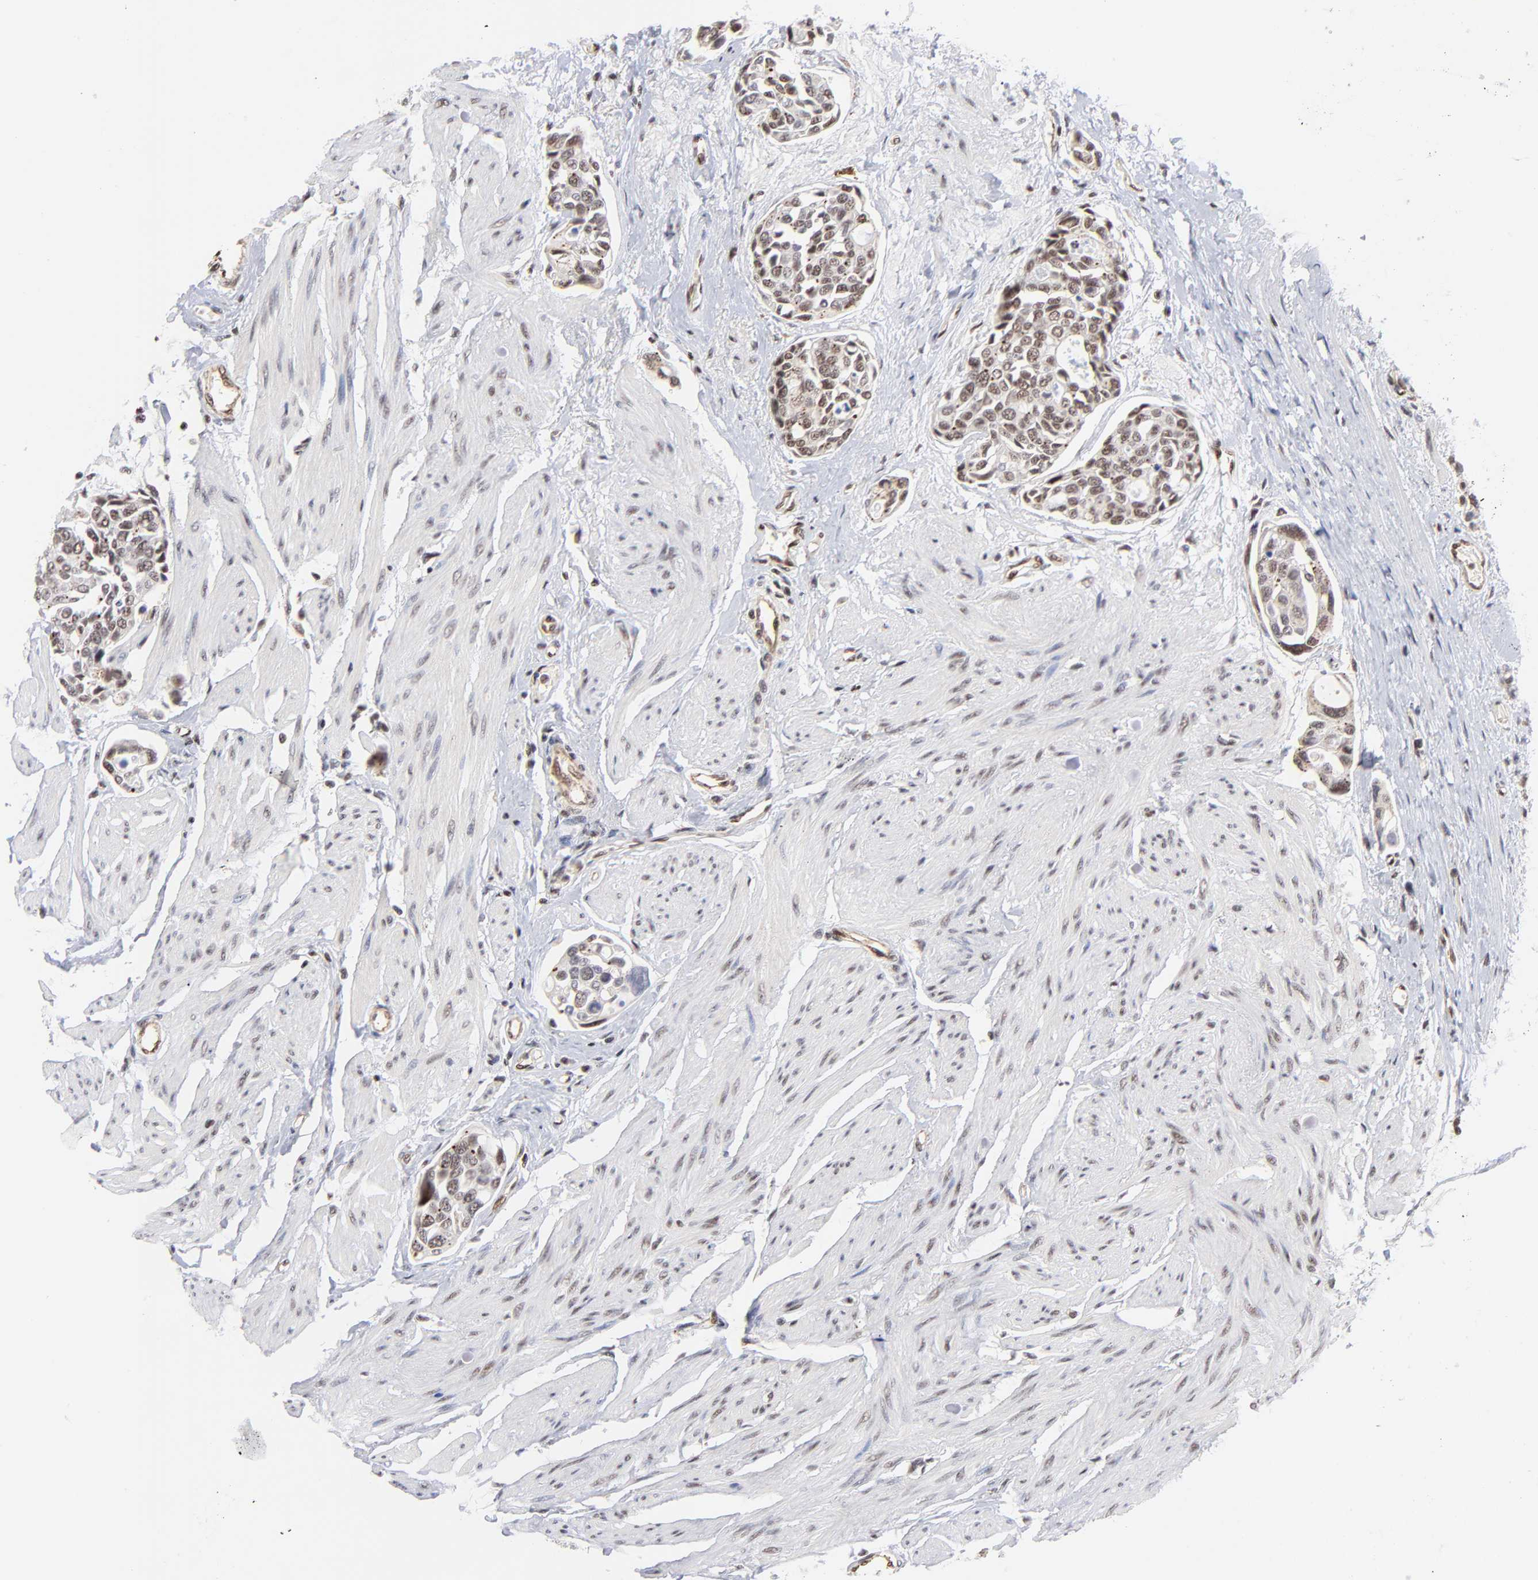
{"staining": {"intensity": "moderate", "quantity": ">75%", "location": "nuclear"}, "tissue": "urothelial cancer", "cell_type": "Tumor cells", "image_type": "cancer", "snomed": [{"axis": "morphology", "description": "Urothelial carcinoma, High grade"}, {"axis": "topography", "description": "Urinary bladder"}], "caption": "Protein expression analysis of urothelial cancer reveals moderate nuclear positivity in approximately >75% of tumor cells. Using DAB (3,3'-diaminobenzidine) (brown) and hematoxylin (blue) stains, captured at high magnification using brightfield microscopy.", "gene": "GABPA", "patient": {"sex": "male", "age": 78}}